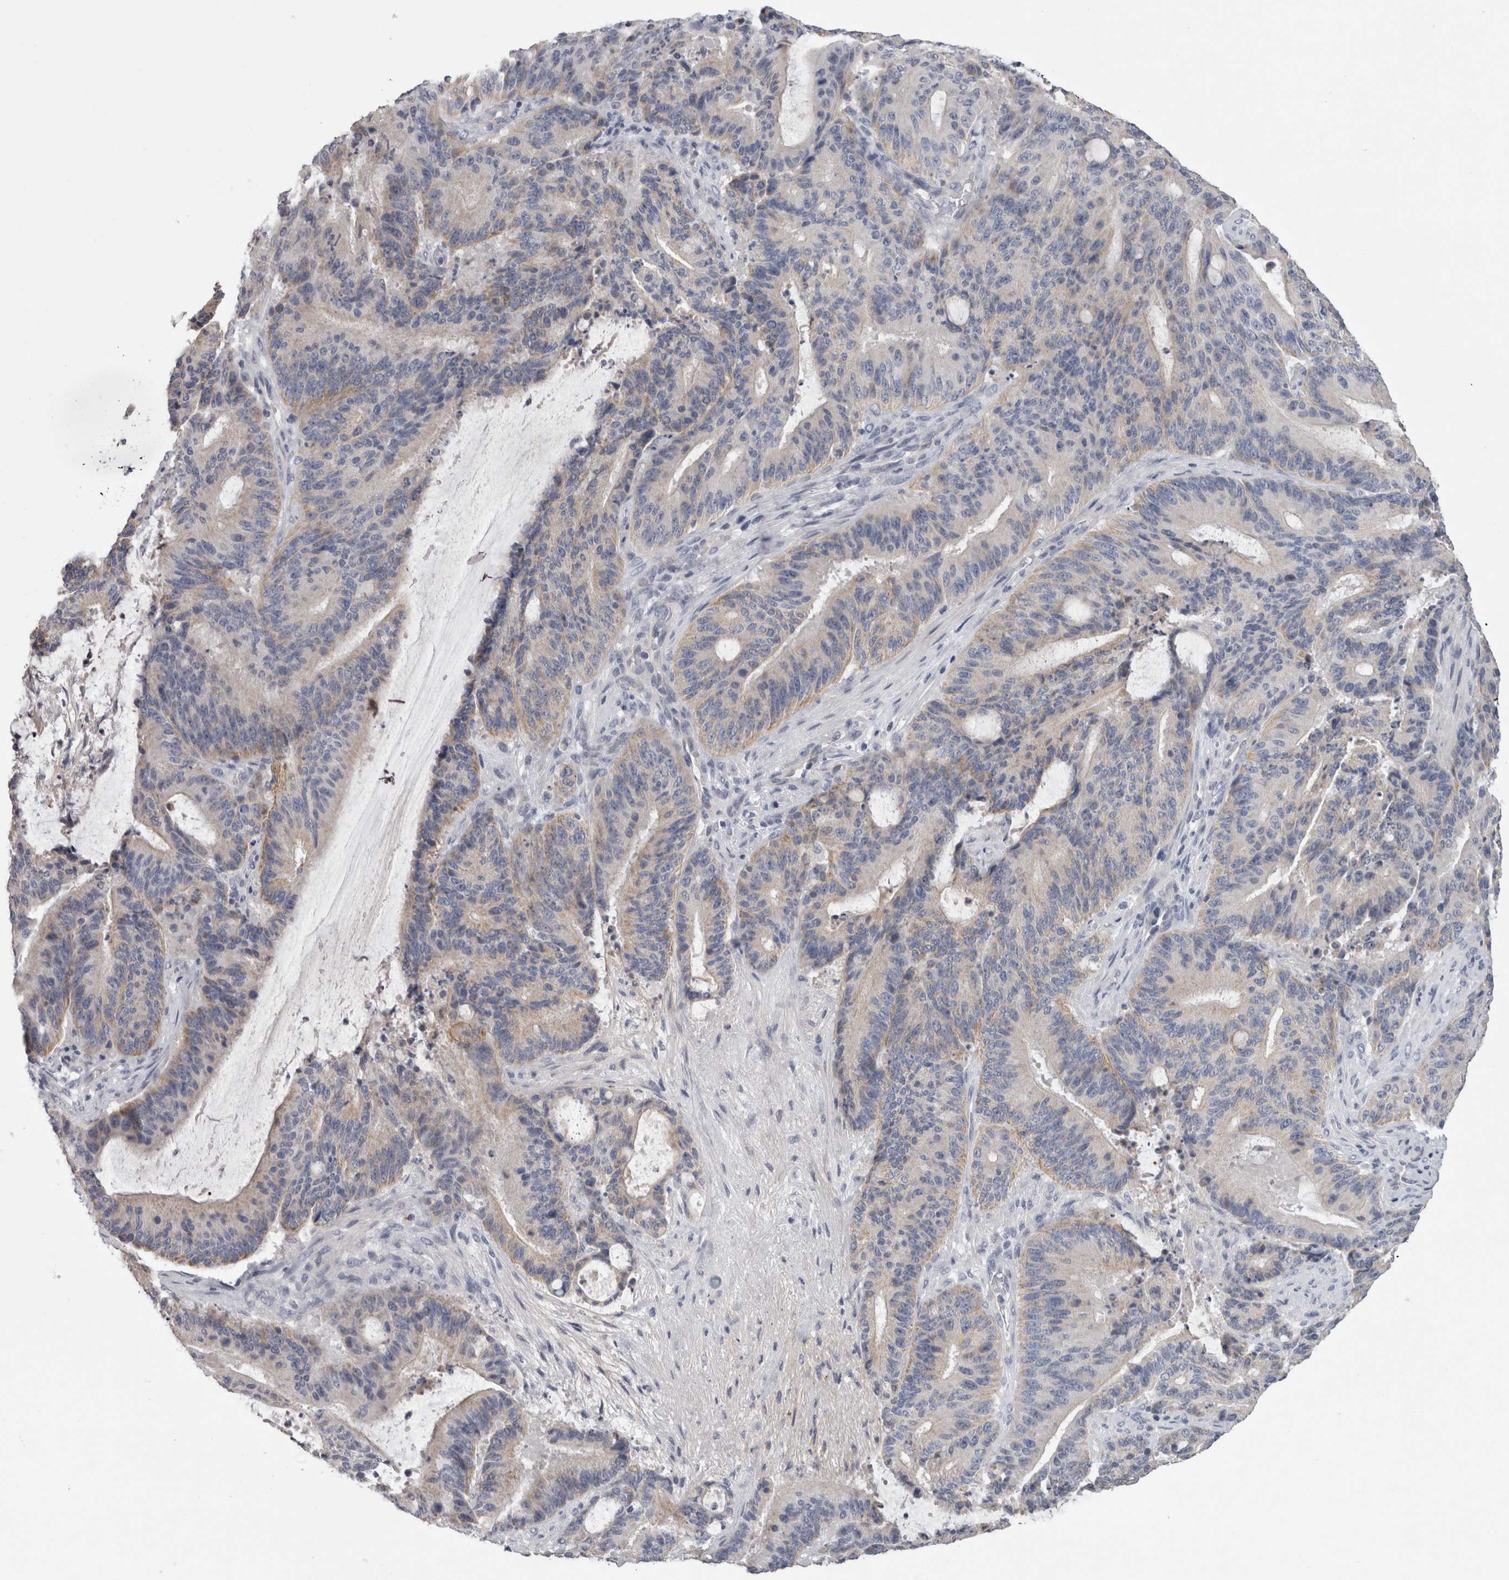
{"staining": {"intensity": "weak", "quantity": "<25%", "location": "cytoplasmic/membranous"}, "tissue": "liver cancer", "cell_type": "Tumor cells", "image_type": "cancer", "snomed": [{"axis": "morphology", "description": "Normal tissue, NOS"}, {"axis": "morphology", "description": "Cholangiocarcinoma"}, {"axis": "topography", "description": "Liver"}, {"axis": "topography", "description": "Peripheral nerve tissue"}], "caption": "Immunohistochemistry of cholangiocarcinoma (liver) shows no positivity in tumor cells.", "gene": "TCAP", "patient": {"sex": "female", "age": 73}}